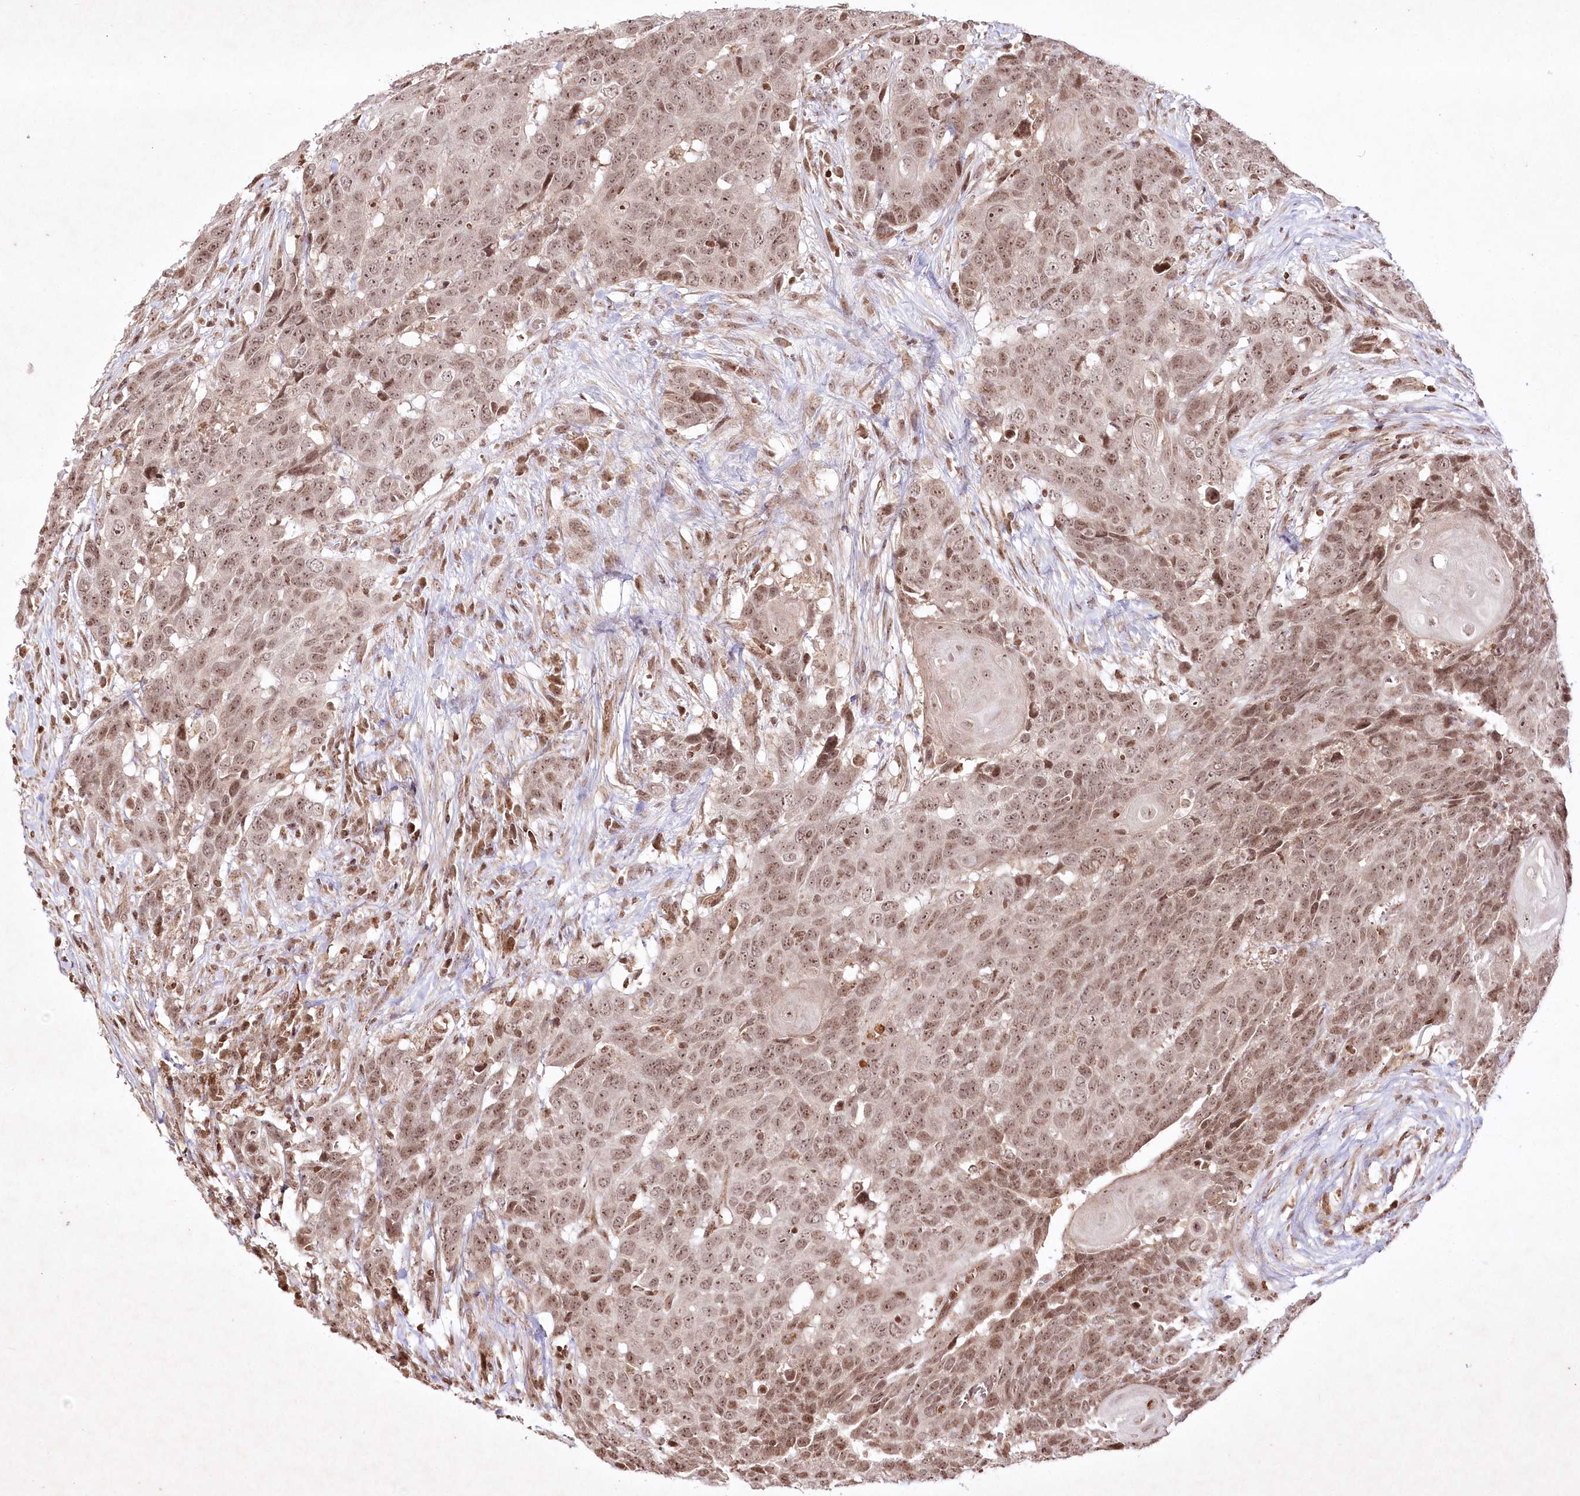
{"staining": {"intensity": "moderate", "quantity": ">75%", "location": "nuclear"}, "tissue": "head and neck cancer", "cell_type": "Tumor cells", "image_type": "cancer", "snomed": [{"axis": "morphology", "description": "Squamous cell carcinoma, NOS"}, {"axis": "topography", "description": "Head-Neck"}], "caption": "A medium amount of moderate nuclear positivity is identified in approximately >75% of tumor cells in head and neck cancer (squamous cell carcinoma) tissue. The protein is stained brown, and the nuclei are stained in blue (DAB IHC with brightfield microscopy, high magnification).", "gene": "CARM1", "patient": {"sex": "male", "age": 66}}